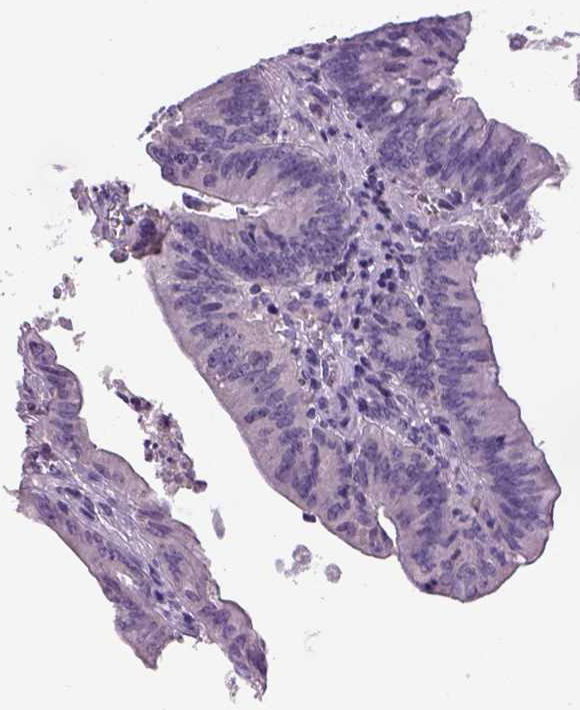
{"staining": {"intensity": "negative", "quantity": "none", "location": "none"}, "tissue": "colorectal cancer", "cell_type": "Tumor cells", "image_type": "cancer", "snomed": [{"axis": "morphology", "description": "Adenocarcinoma, NOS"}, {"axis": "topography", "description": "Colon"}], "caption": "Tumor cells show no significant positivity in colorectal cancer.", "gene": "DBH", "patient": {"sex": "female", "age": 70}}